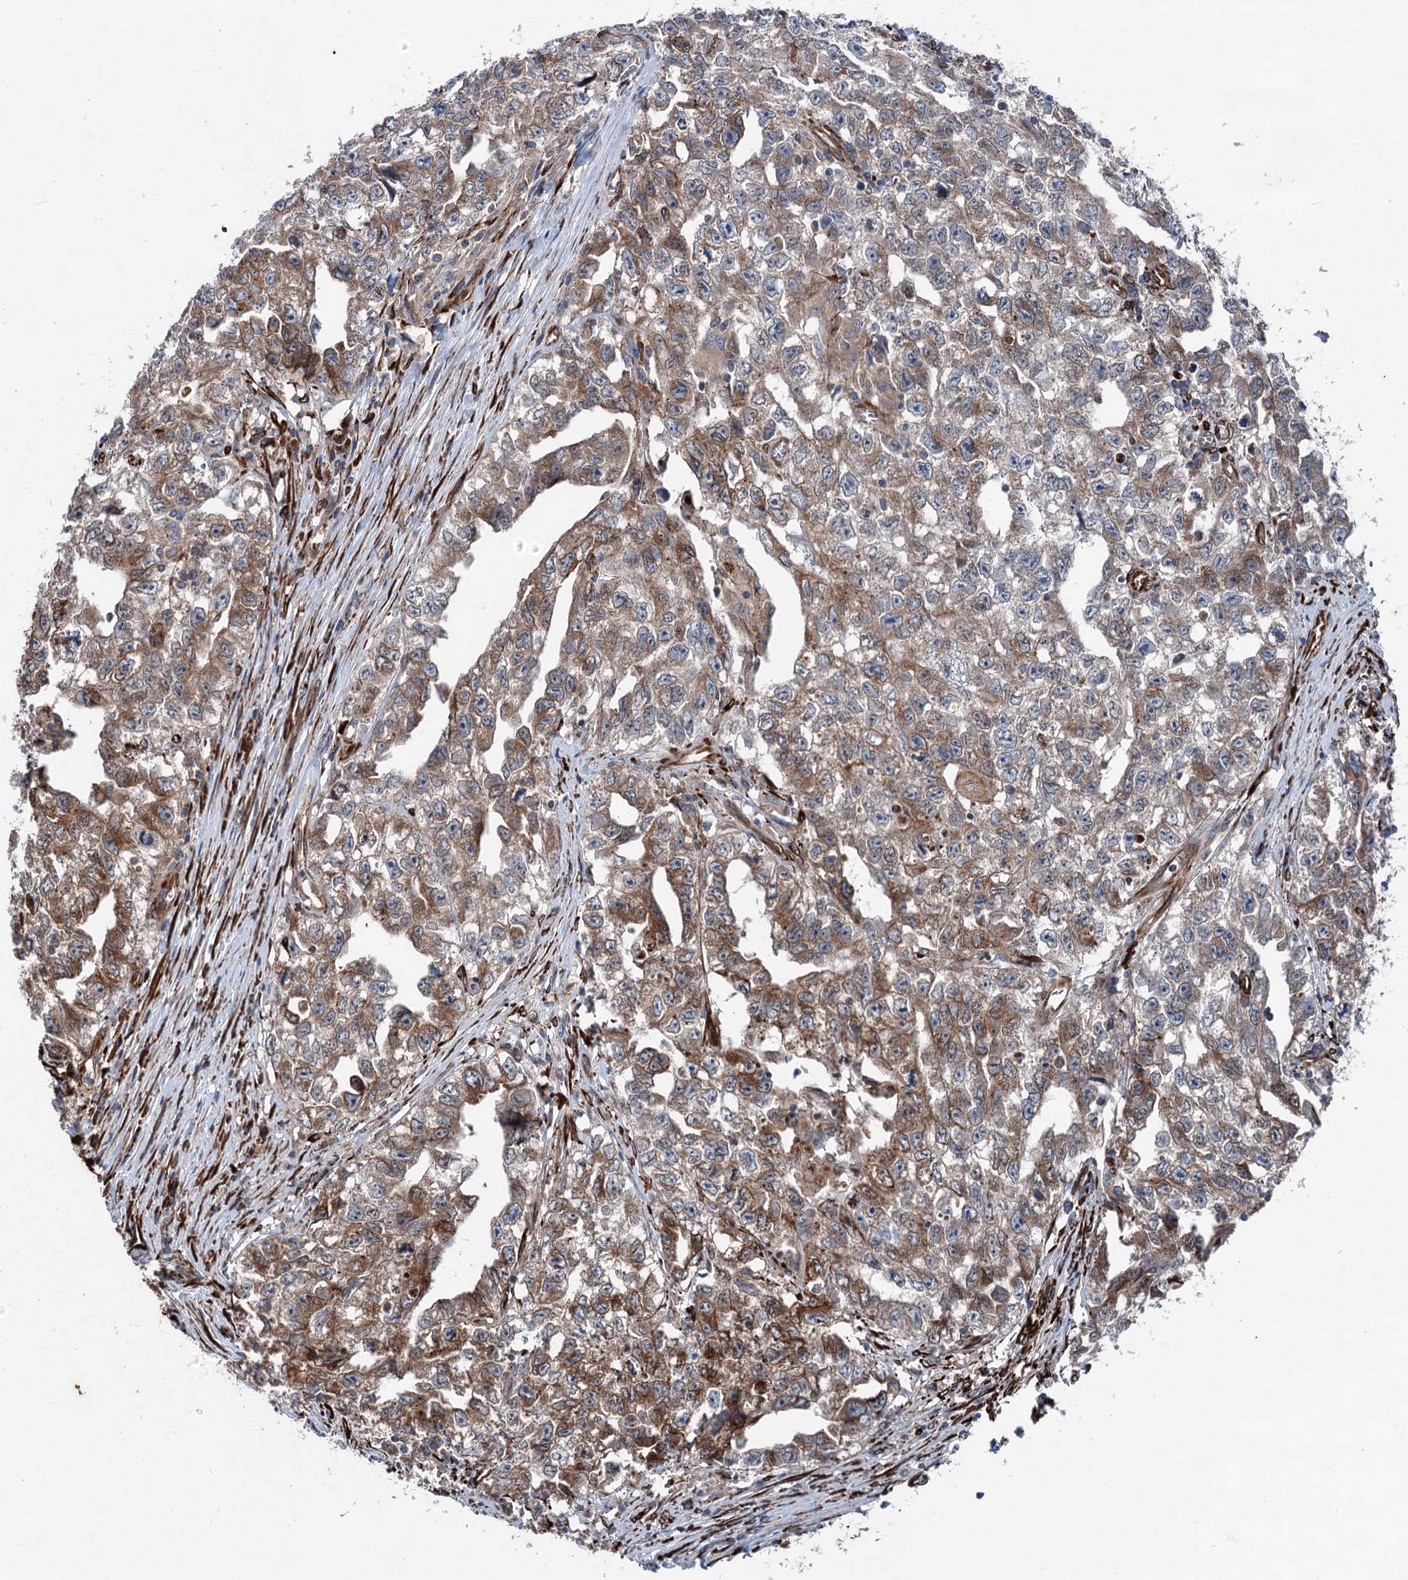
{"staining": {"intensity": "moderate", "quantity": ">75%", "location": "cytoplasmic/membranous"}, "tissue": "testis cancer", "cell_type": "Tumor cells", "image_type": "cancer", "snomed": [{"axis": "morphology", "description": "Seminoma, NOS"}, {"axis": "morphology", "description": "Carcinoma, Embryonal, NOS"}, {"axis": "topography", "description": "Testis"}], "caption": "The immunohistochemical stain highlights moderate cytoplasmic/membranous staining in tumor cells of testis seminoma tissue. The staining was performed using DAB, with brown indicating positive protein expression. Nuclei are stained blue with hematoxylin.", "gene": "DDIAS", "patient": {"sex": "male", "age": 43}}